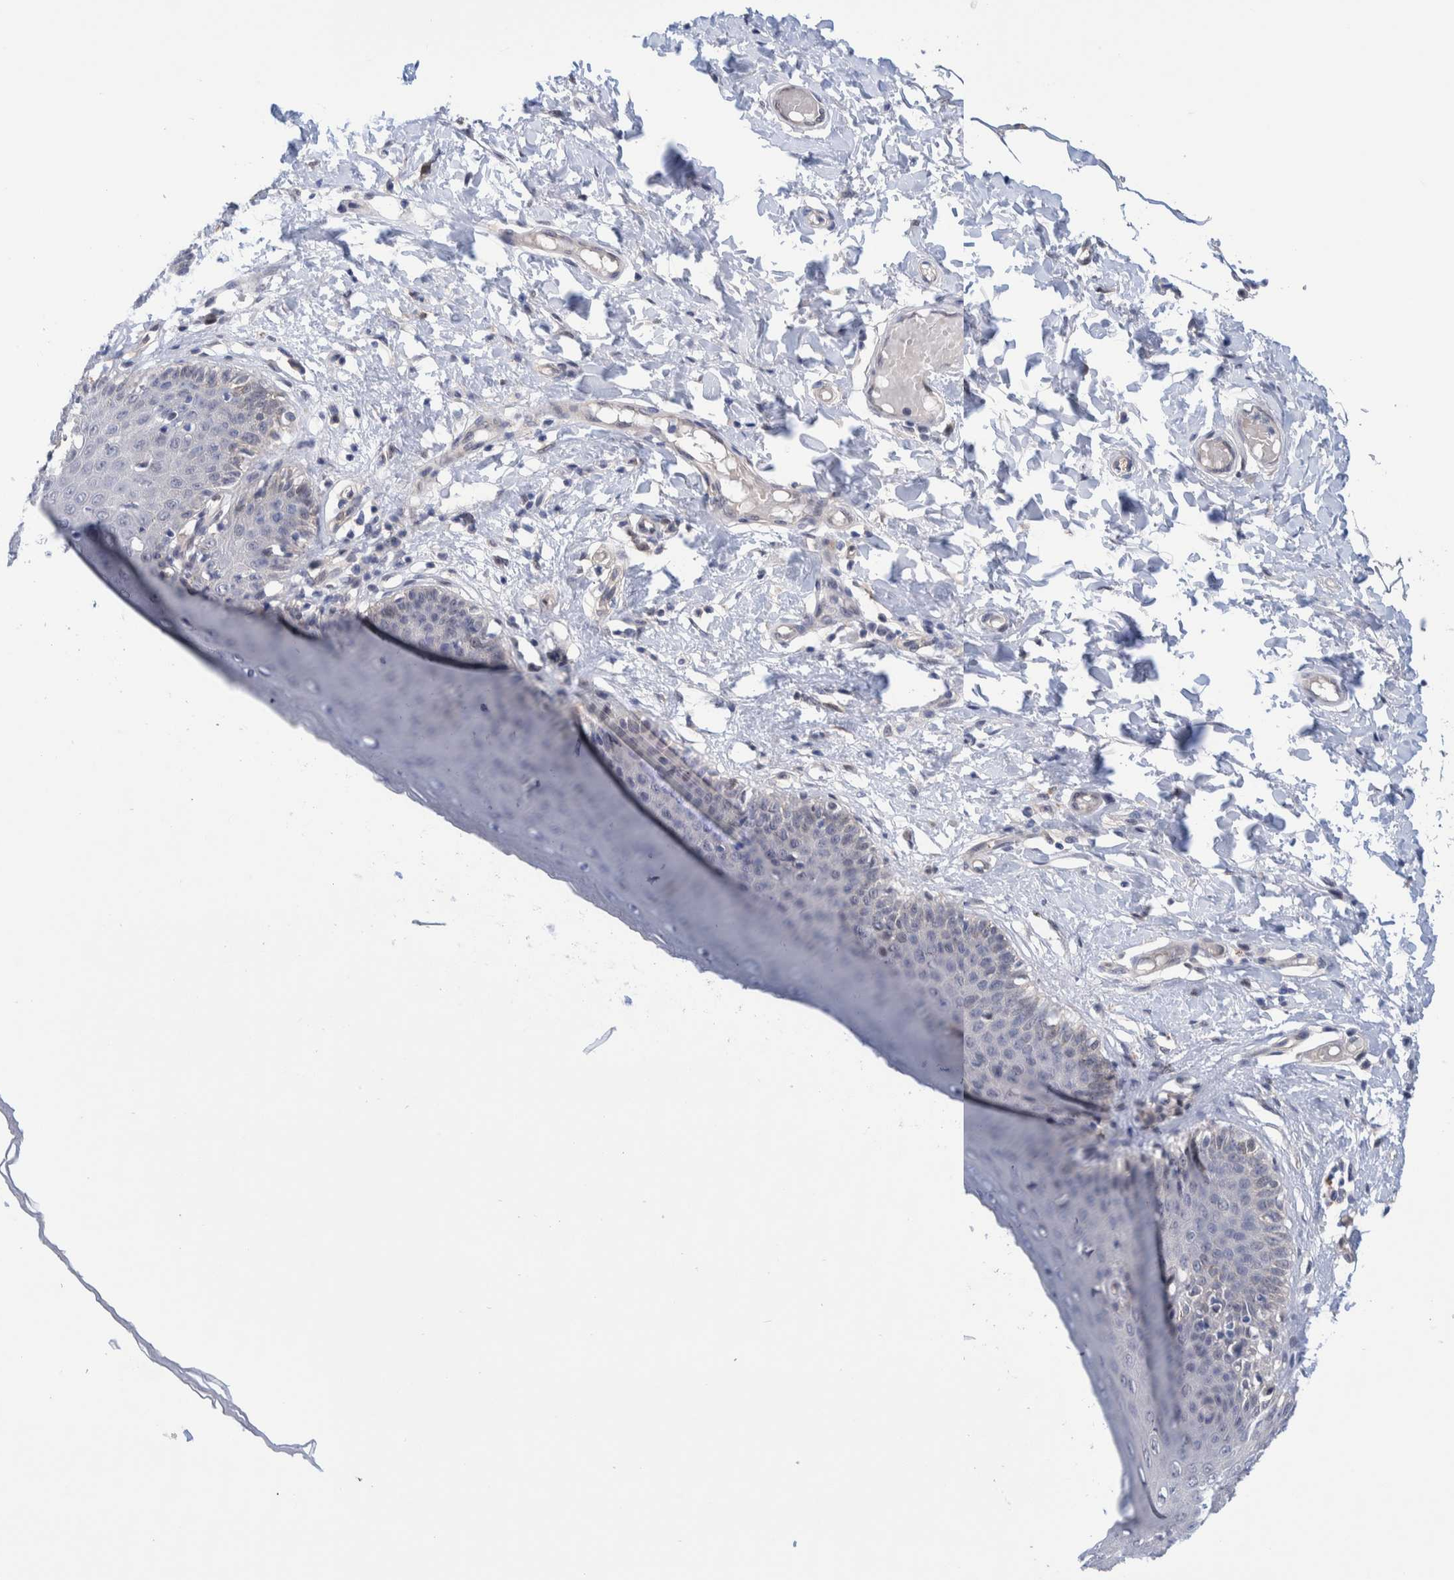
{"staining": {"intensity": "moderate", "quantity": "<25%", "location": "cytoplasmic/membranous"}, "tissue": "skin", "cell_type": "Epidermal cells", "image_type": "normal", "snomed": [{"axis": "morphology", "description": "Normal tissue, NOS"}, {"axis": "topography", "description": "Vulva"}], "caption": "This image displays unremarkable skin stained with immunohistochemistry (IHC) to label a protein in brown. The cytoplasmic/membranous of epidermal cells show moderate positivity for the protein. Nuclei are counter-stained blue.", "gene": "PFAS", "patient": {"sex": "female", "age": 66}}